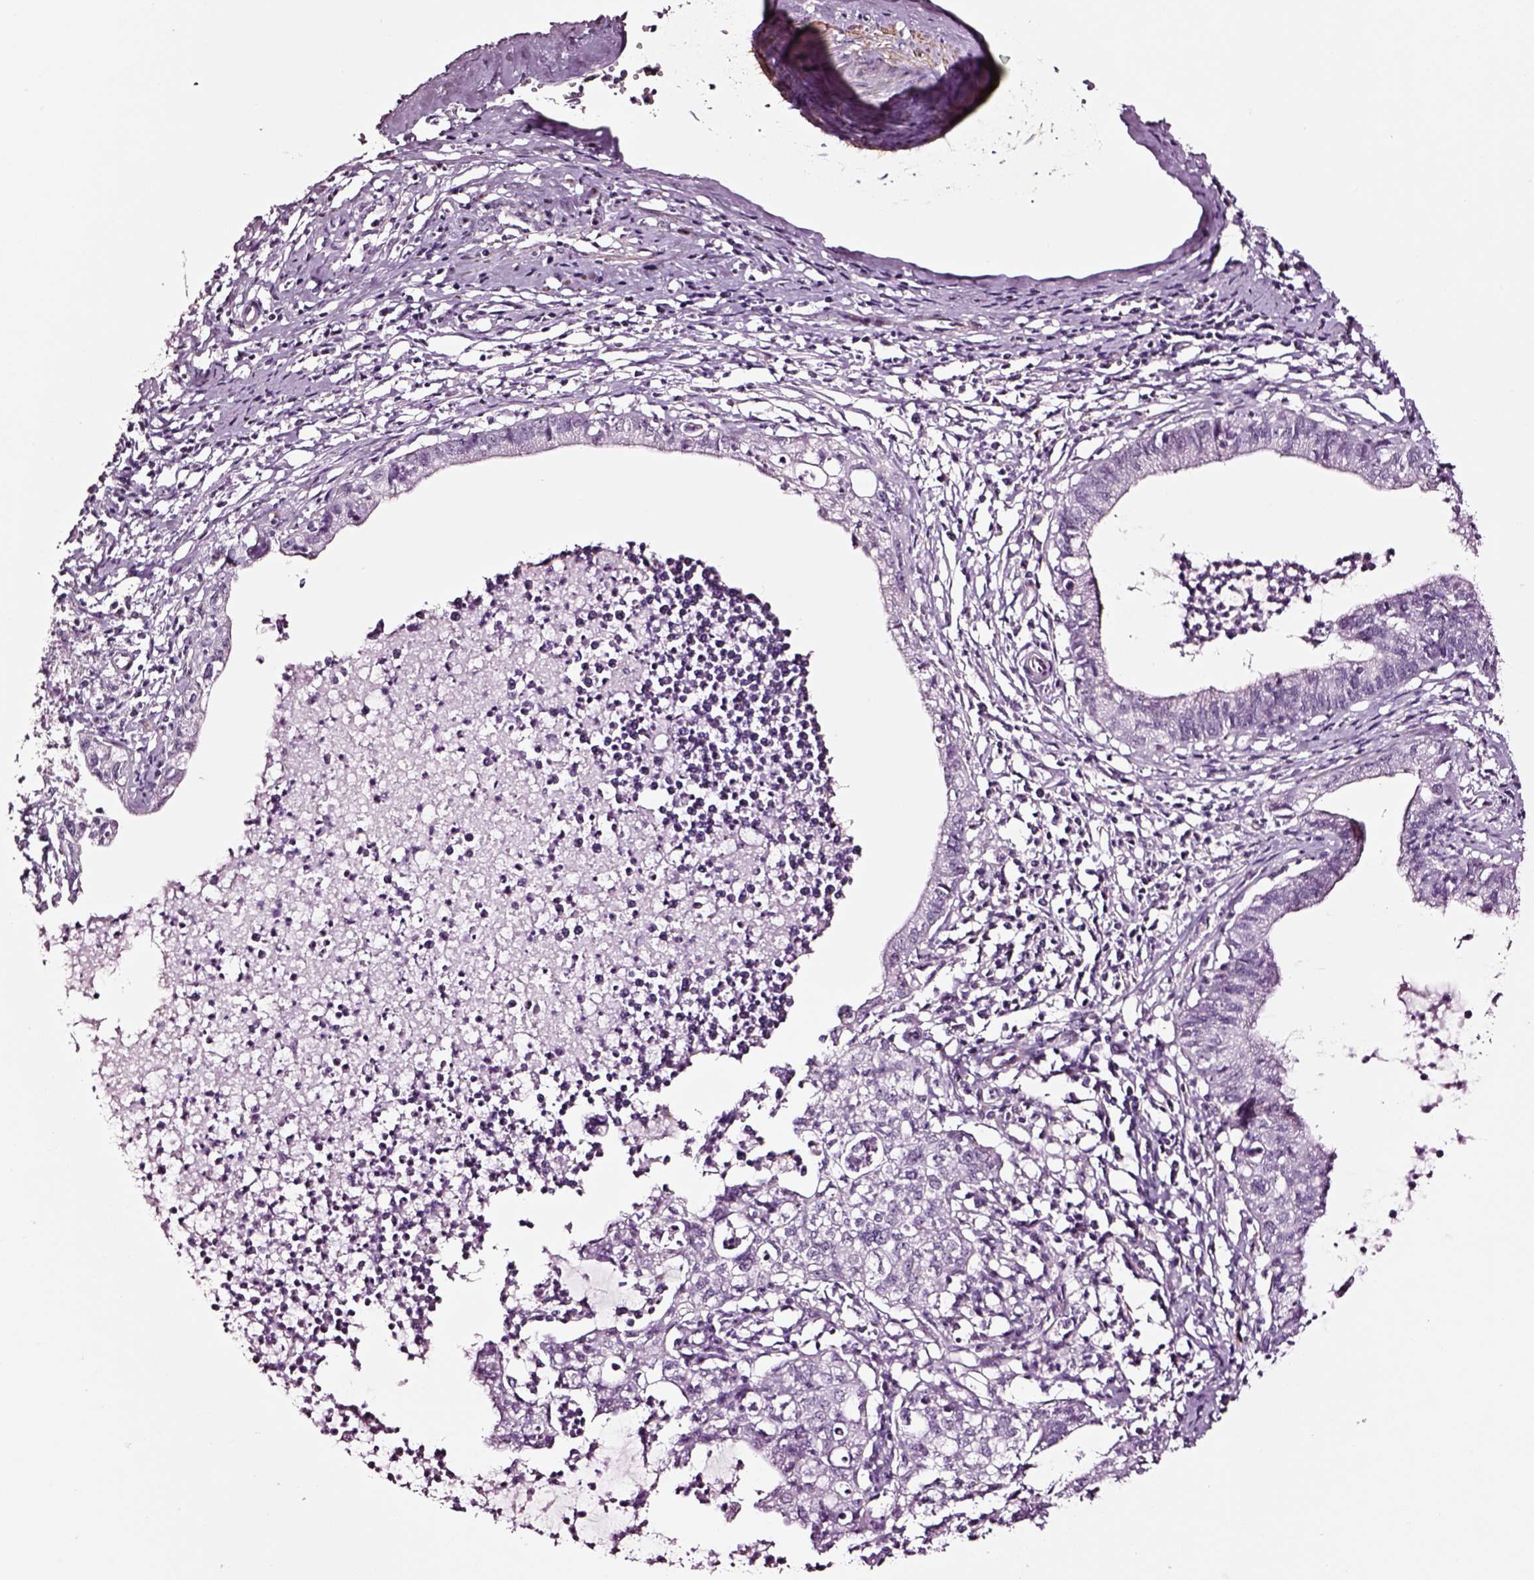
{"staining": {"intensity": "negative", "quantity": "none", "location": "none"}, "tissue": "cervical cancer", "cell_type": "Tumor cells", "image_type": "cancer", "snomed": [{"axis": "morphology", "description": "Normal tissue, NOS"}, {"axis": "morphology", "description": "Adenocarcinoma, NOS"}, {"axis": "topography", "description": "Cervix"}], "caption": "Tumor cells show no significant protein staining in cervical cancer (adenocarcinoma). The staining is performed using DAB brown chromogen with nuclei counter-stained in using hematoxylin.", "gene": "SOX10", "patient": {"sex": "female", "age": 38}}